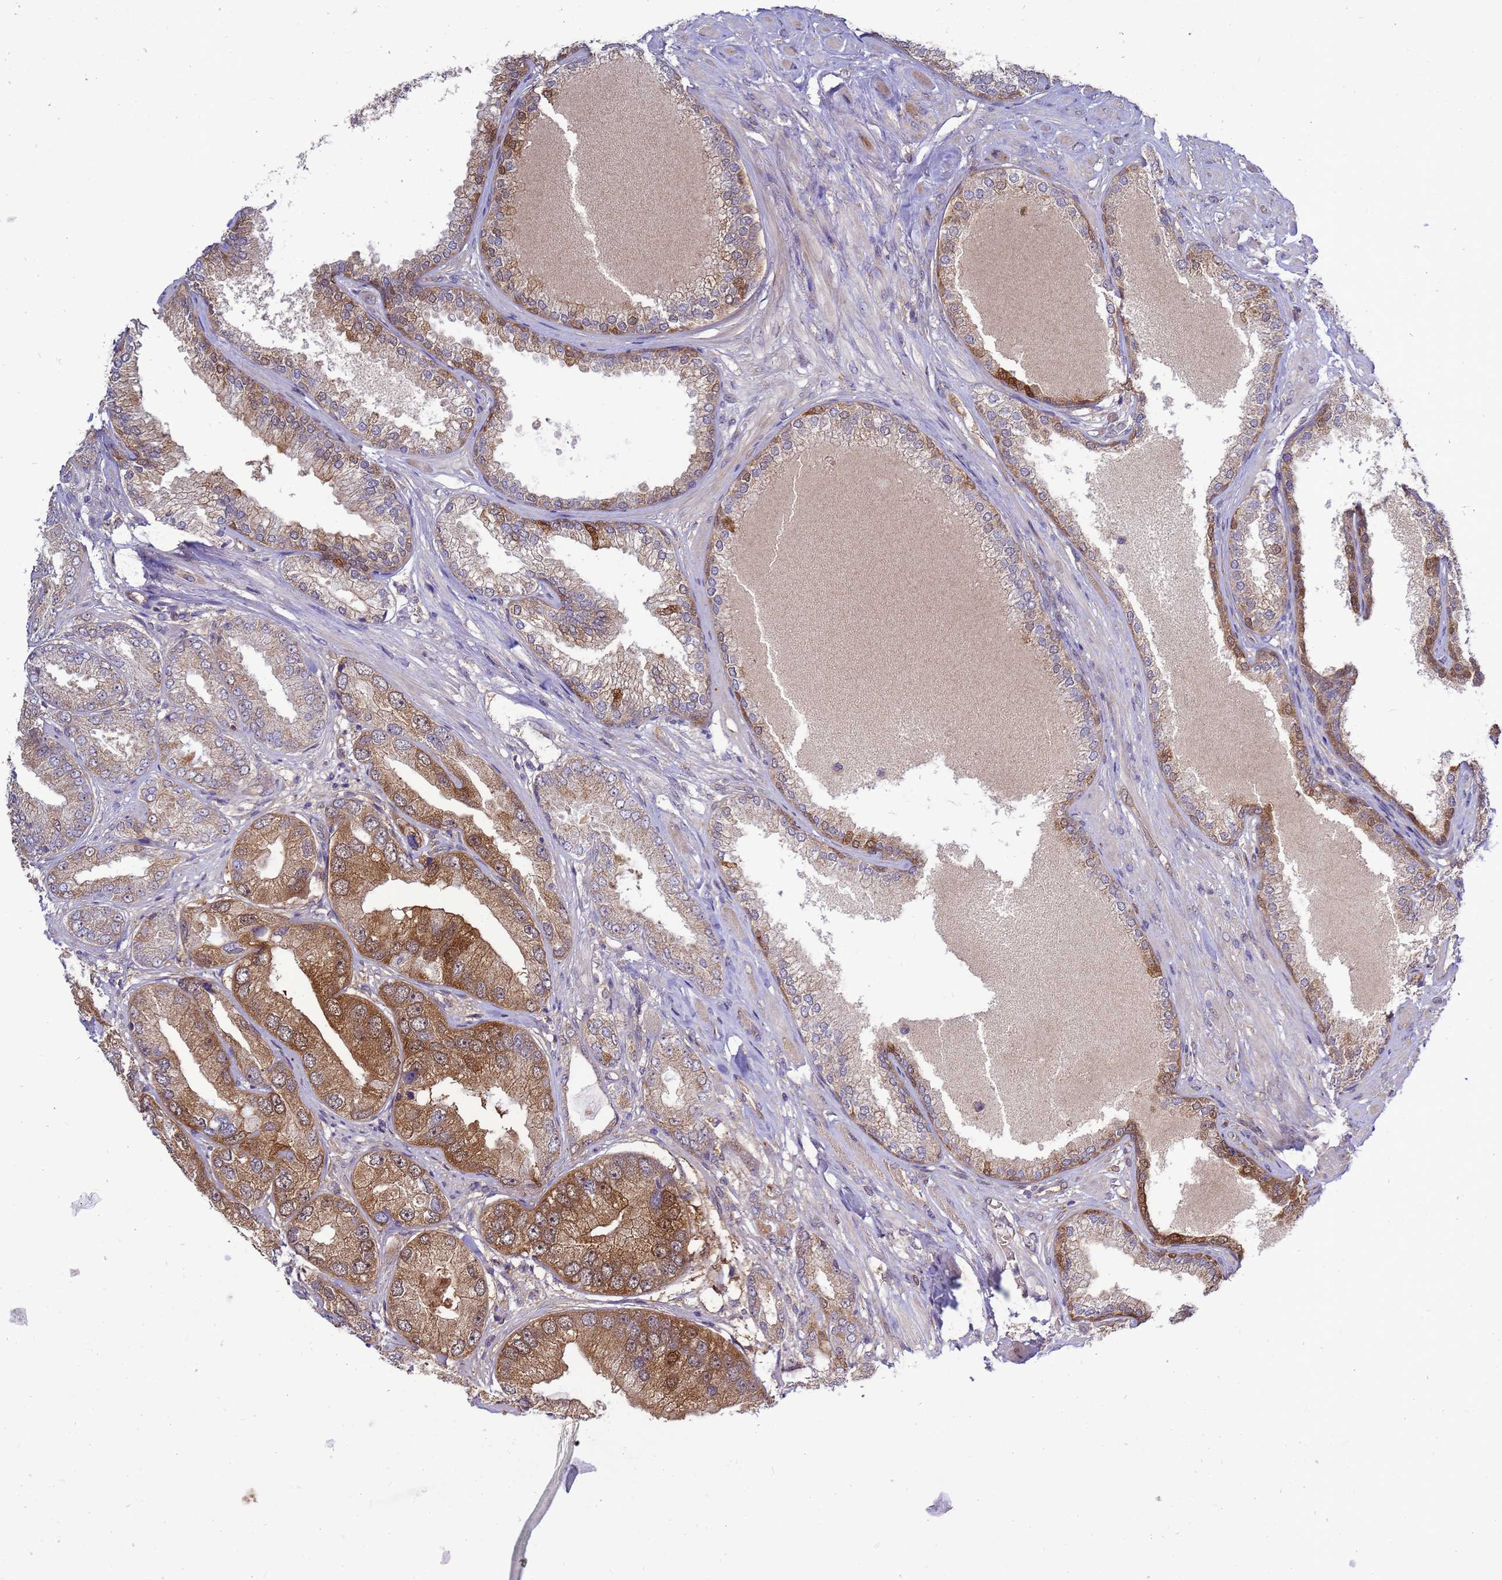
{"staining": {"intensity": "strong", "quantity": ">75%", "location": "cytoplasmic/membranous,nuclear"}, "tissue": "prostate cancer", "cell_type": "Tumor cells", "image_type": "cancer", "snomed": [{"axis": "morphology", "description": "Adenocarcinoma, High grade"}, {"axis": "topography", "description": "Prostate"}], "caption": "A brown stain labels strong cytoplasmic/membranous and nuclear expression of a protein in human prostate cancer (adenocarcinoma (high-grade)) tumor cells. Immunohistochemistry stains the protein in brown and the nuclei are stained blue.", "gene": "EIF4EBP3", "patient": {"sex": "male", "age": 71}}